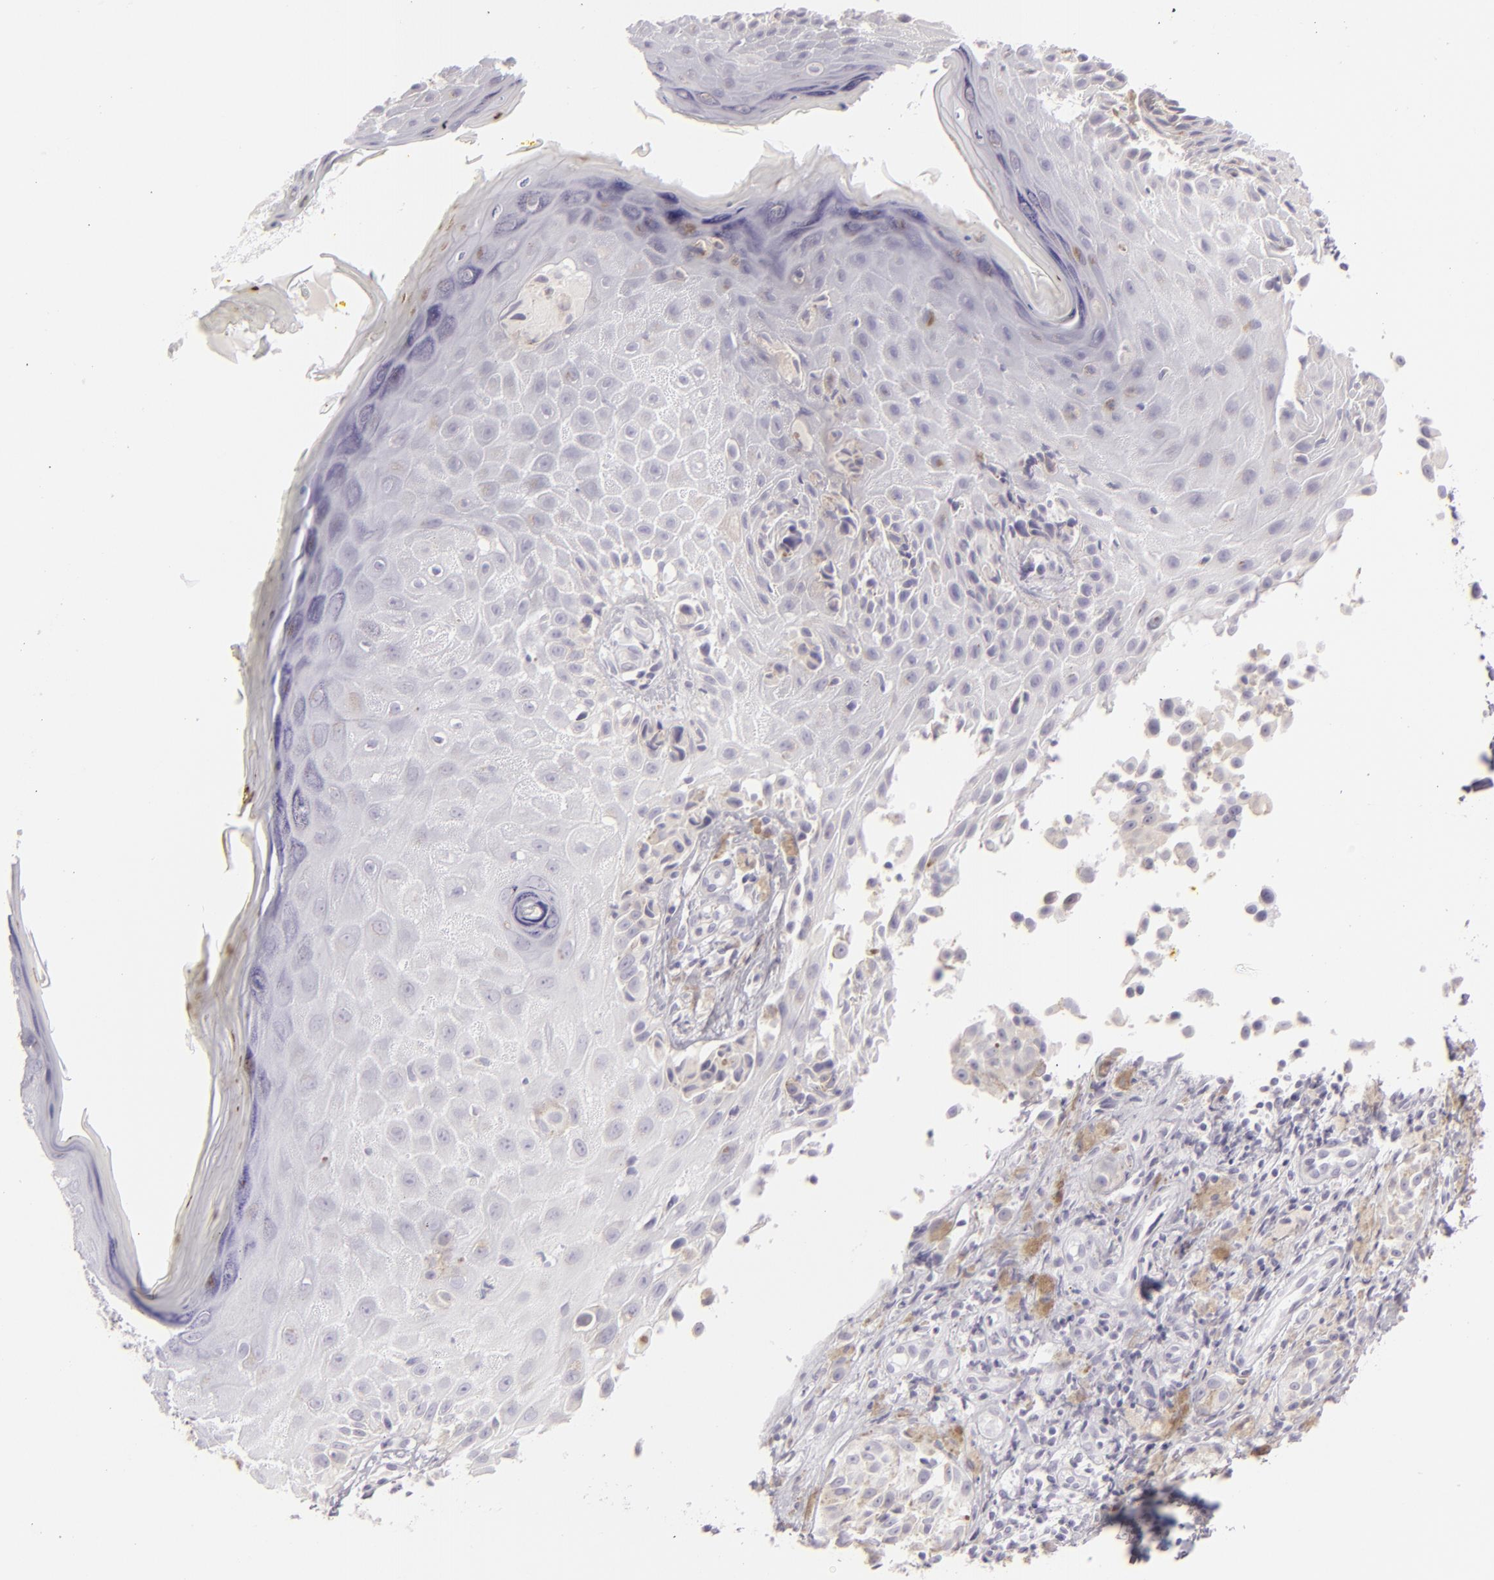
{"staining": {"intensity": "negative", "quantity": "none", "location": "none"}, "tissue": "melanoma", "cell_type": "Tumor cells", "image_type": "cancer", "snomed": [{"axis": "morphology", "description": "Malignant melanoma, NOS"}, {"axis": "topography", "description": "Skin"}], "caption": "Immunohistochemistry photomicrograph of melanoma stained for a protein (brown), which exhibits no positivity in tumor cells. (DAB (3,3'-diaminobenzidine) immunohistochemistry (IHC) with hematoxylin counter stain).", "gene": "CDX2", "patient": {"sex": "male", "age": 67}}